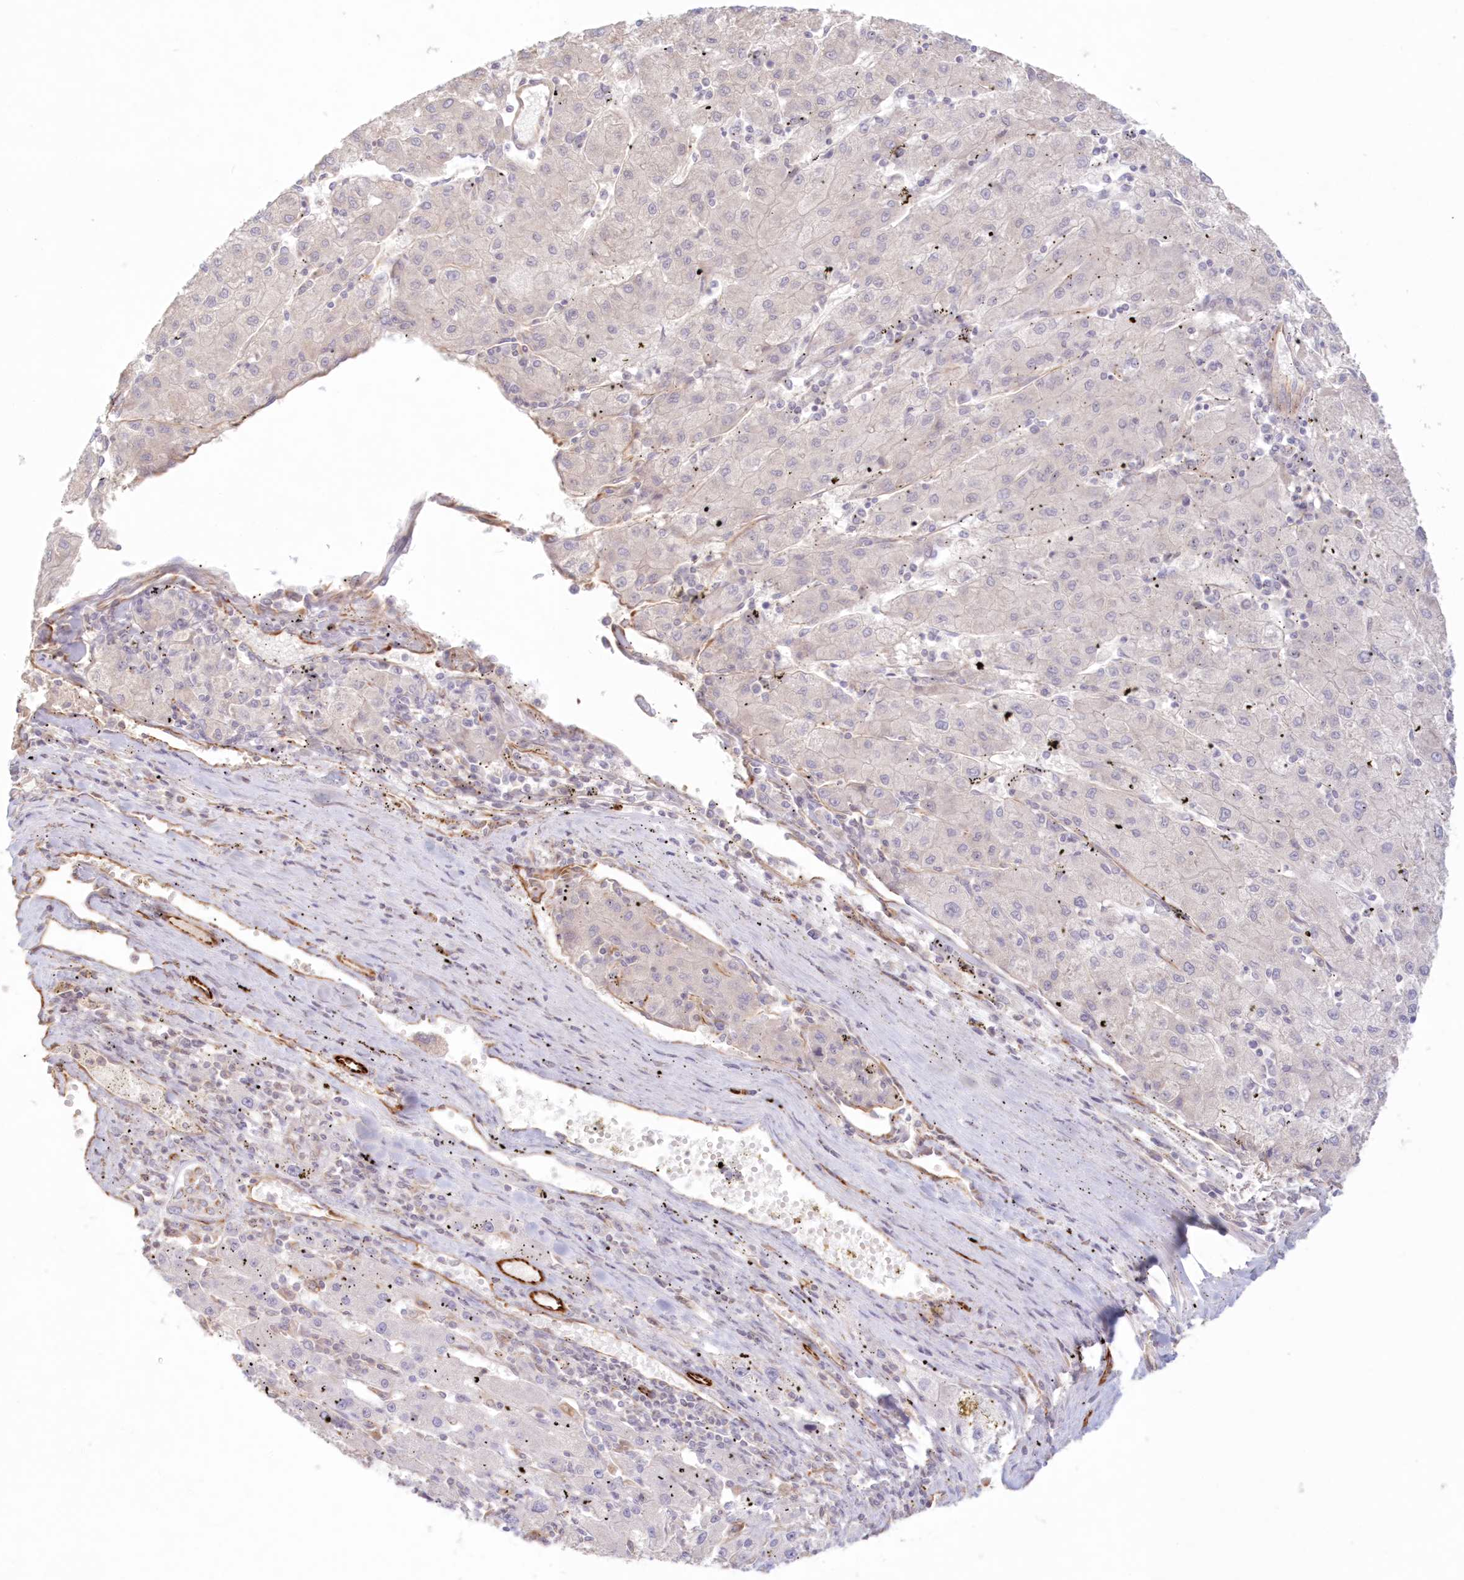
{"staining": {"intensity": "negative", "quantity": "none", "location": "none"}, "tissue": "liver cancer", "cell_type": "Tumor cells", "image_type": "cancer", "snomed": [{"axis": "morphology", "description": "Carcinoma, Hepatocellular, NOS"}, {"axis": "topography", "description": "Liver"}], "caption": "Protein analysis of liver hepatocellular carcinoma displays no significant staining in tumor cells.", "gene": "DMRTB1", "patient": {"sex": "male", "age": 72}}